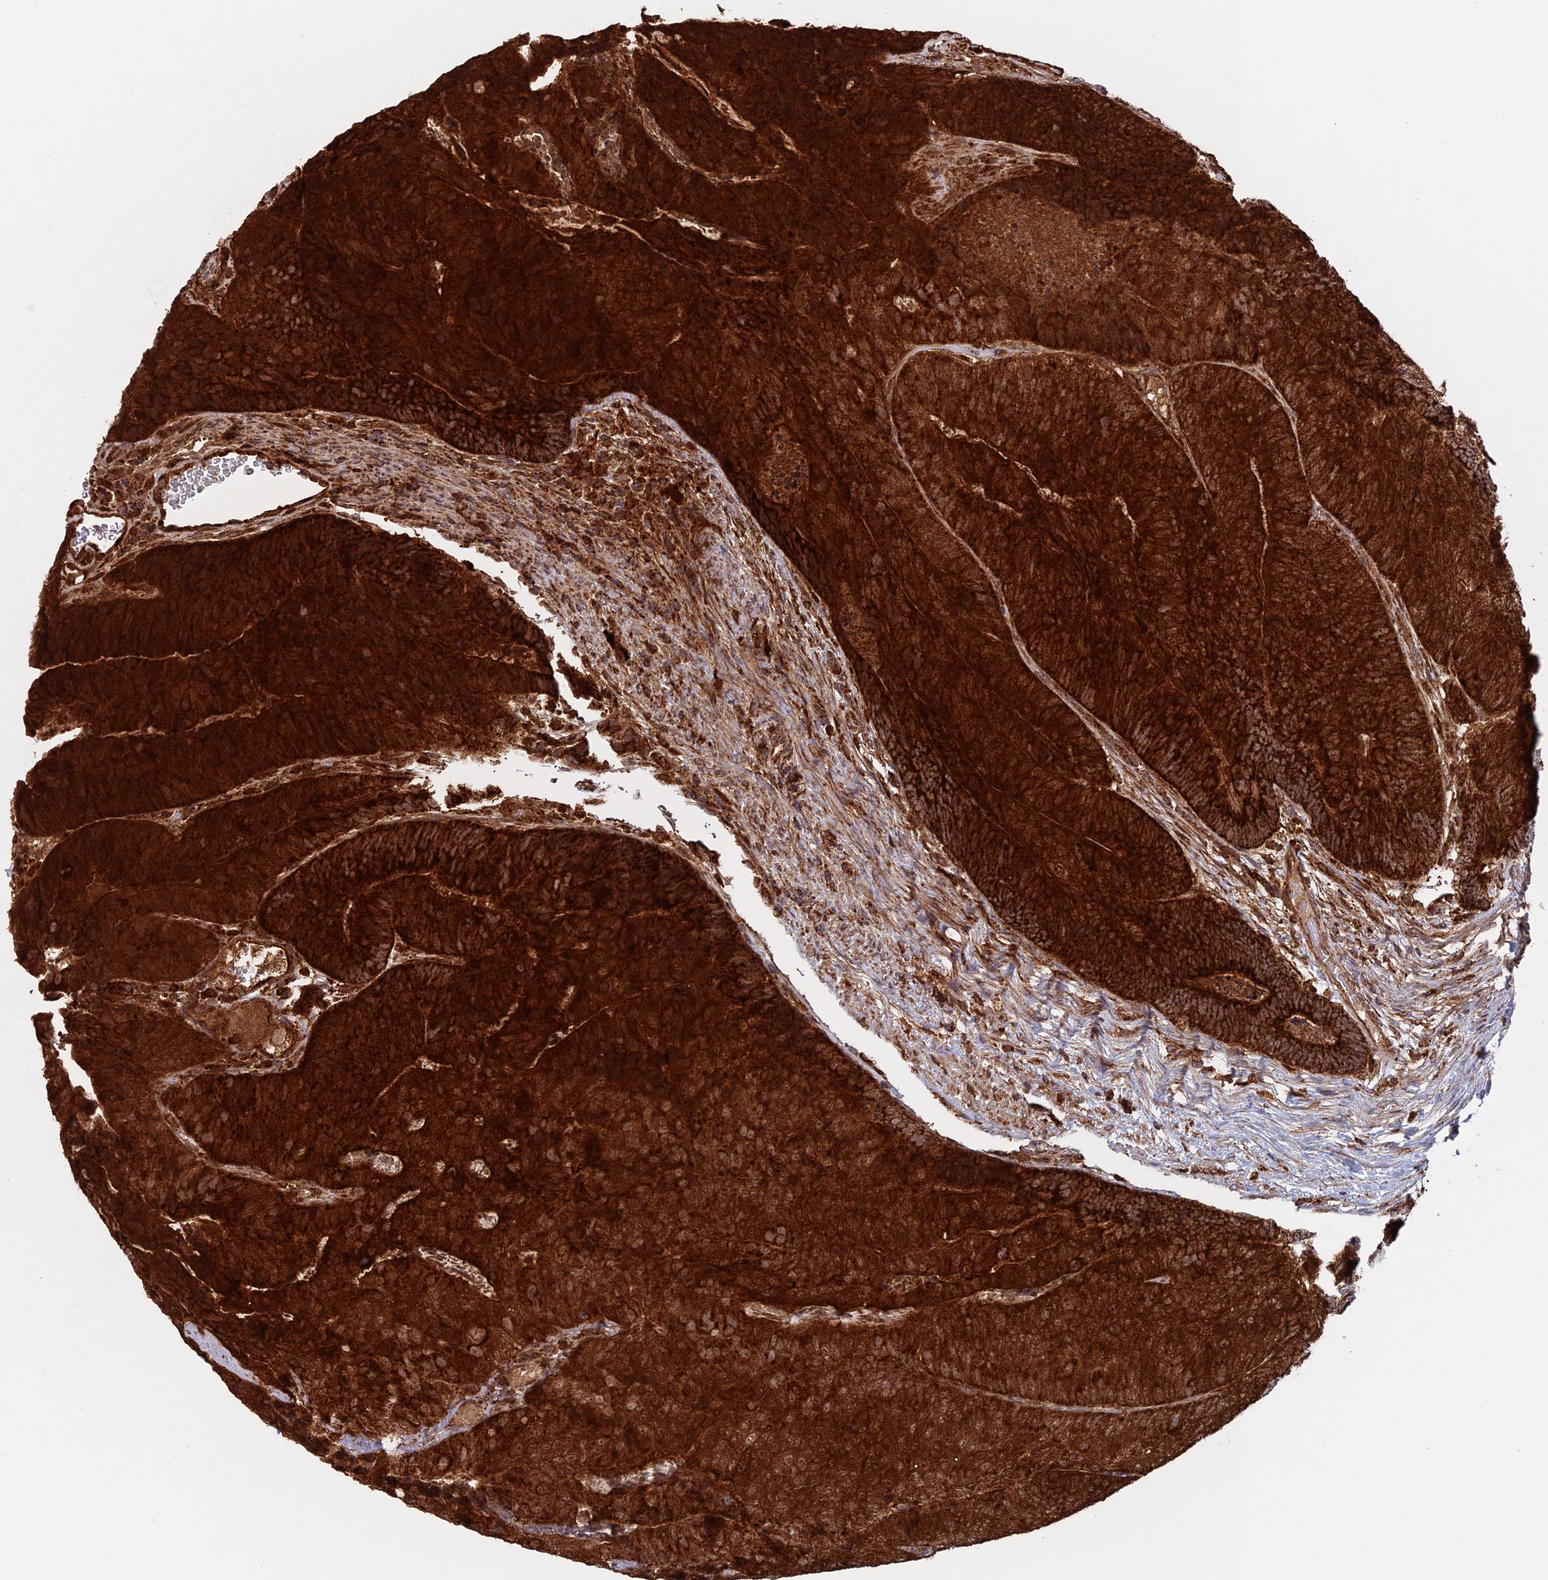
{"staining": {"intensity": "strong", "quantity": ">75%", "location": "cytoplasmic/membranous"}, "tissue": "colorectal cancer", "cell_type": "Tumor cells", "image_type": "cancer", "snomed": [{"axis": "morphology", "description": "Adenocarcinoma, NOS"}, {"axis": "topography", "description": "Colon"}], "caption": "Brown immunohistochemical staining in adenocarcinoma (colorectal) exhibits strong cytoplasmic/membranous positivity in about >75% of tumor cells.", "gene": "DTYMK", "patient": {"sex": "female", "age": 67}}